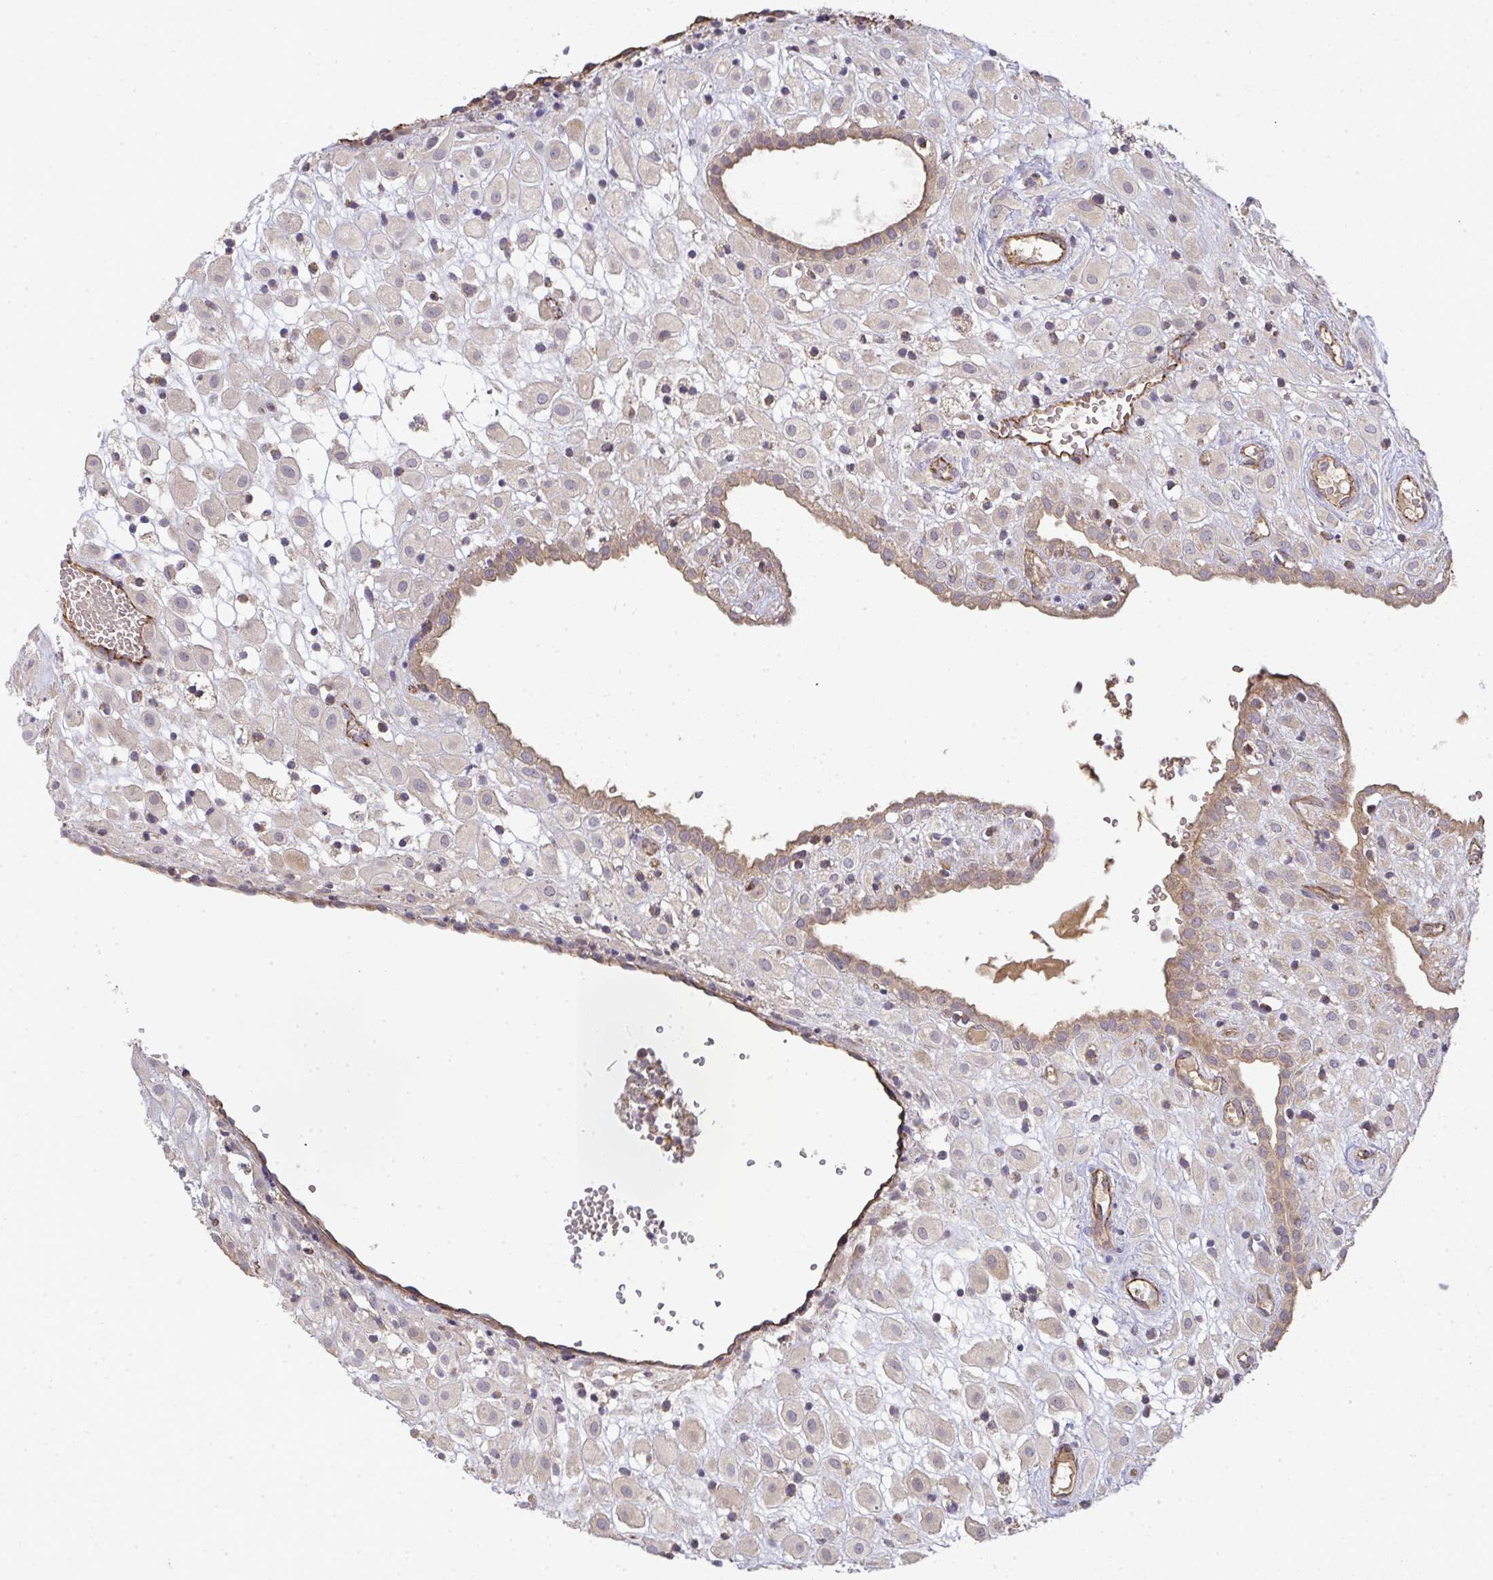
{"staining": {"intensity": "negative", "quantity": "none", "location": "none"}, "tissue": "placenta", "cell_type": "Decidual cells", "image_type": "normal", "snomed": [{"axis": "morphology", "description": "Normal tissue, NOS"}, {"axis": "topography", "description": "Placenta"}], "caption": "This is an IHC photomicrograph of unremarkable placenta. There is no staining in decidual cells.", "gene": "B4GALT6", "patient": {"sex": "female", "age": 24}}